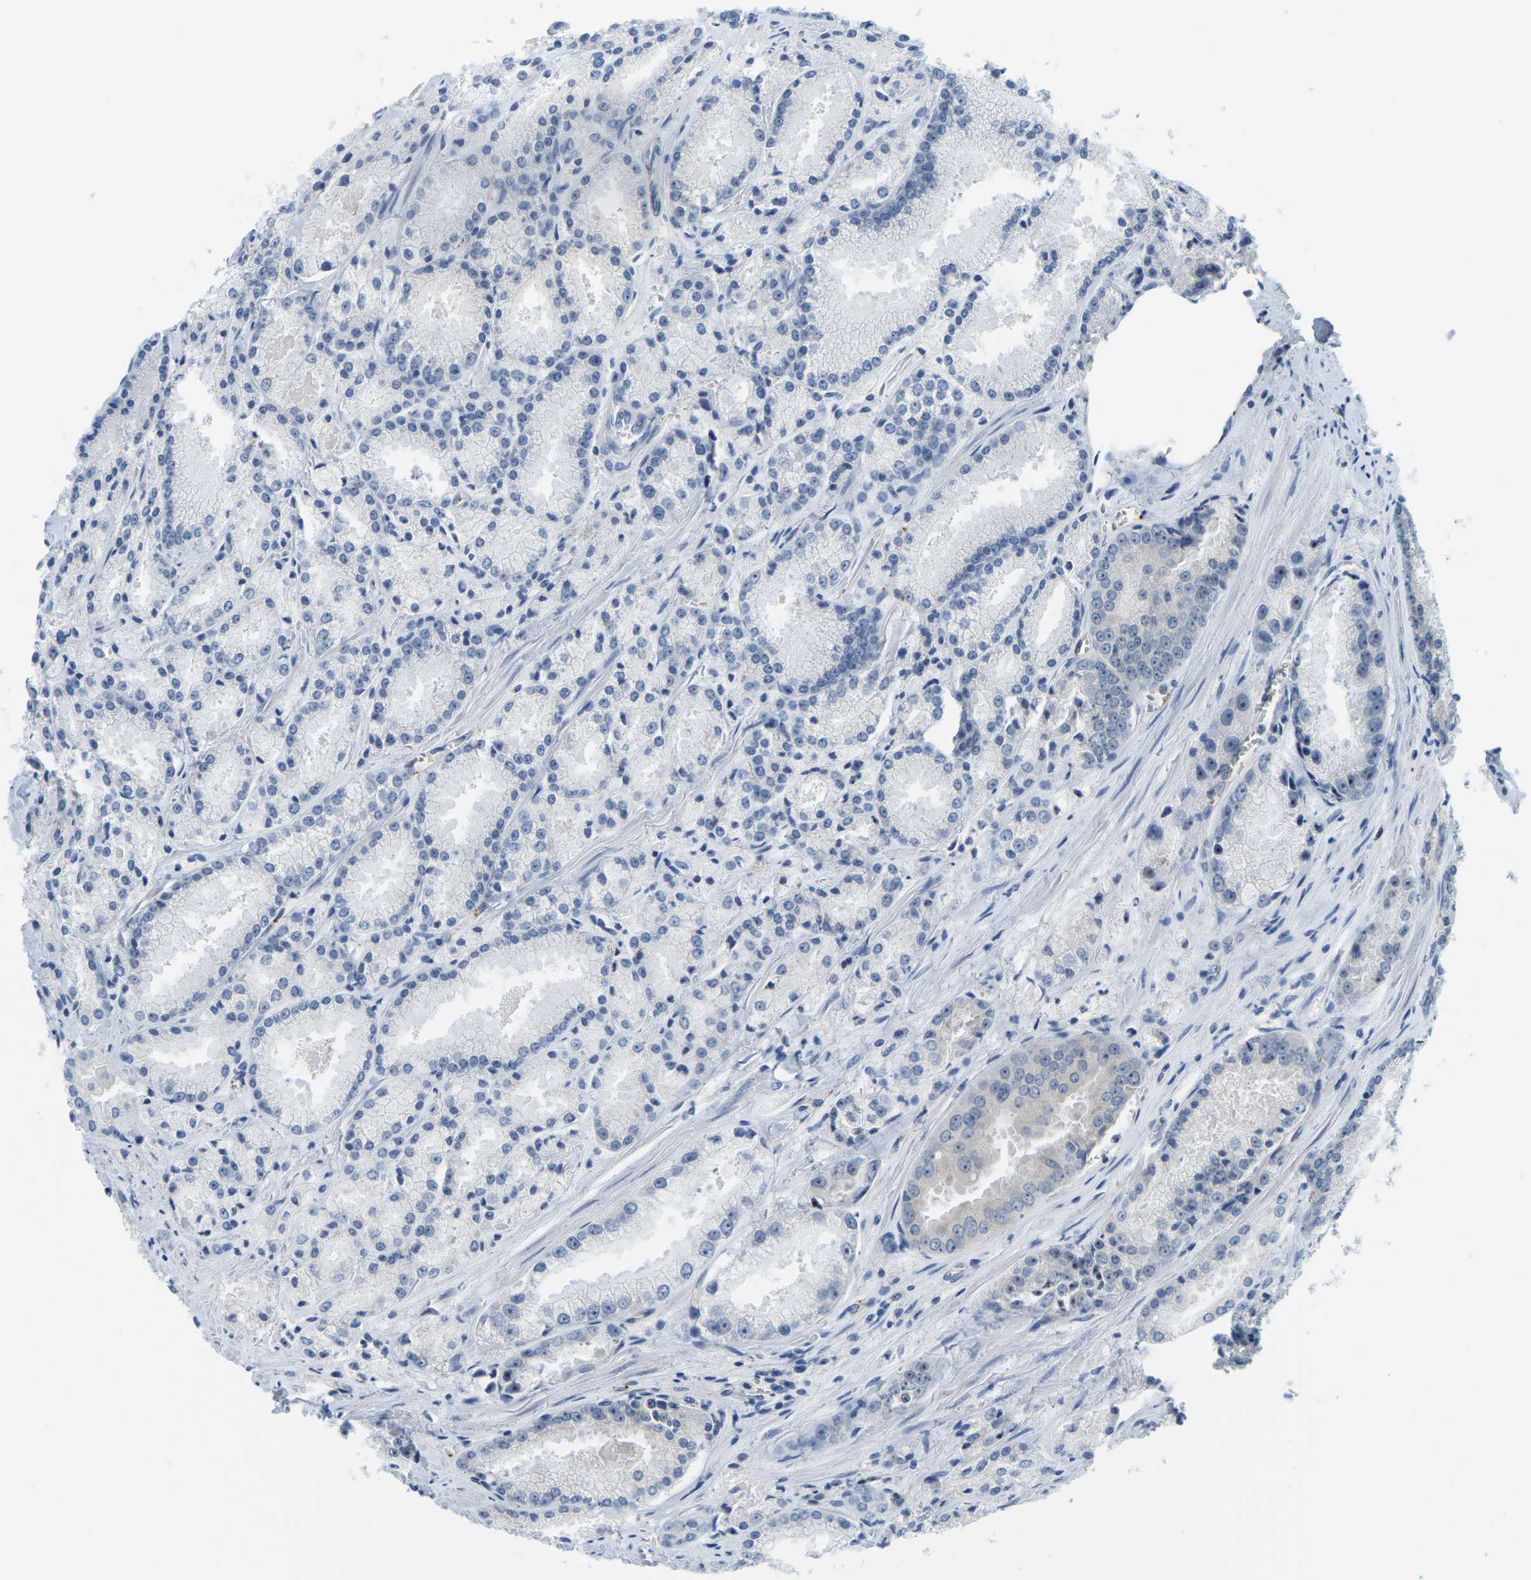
{"staining": {"intensity": "negative", "quantity": "none", "location": "none"}, "tissue": "prostate cancer", "cell_type": "Tumor cells", "image_type": "cancer", "snomed": [{"axis": "morphology", "description": "Adenocarcinoma, Low grade"}, {"axis": "topography", "description": "Prostate"}], "caption": "Human low-grade adenocarcinoma (prostate) stained for a protein using immunohistochemistry (IHC) displays no positivity in tumor cells.", "gene": "RRP1", "patient": {"sex": "male", "age": 64}}